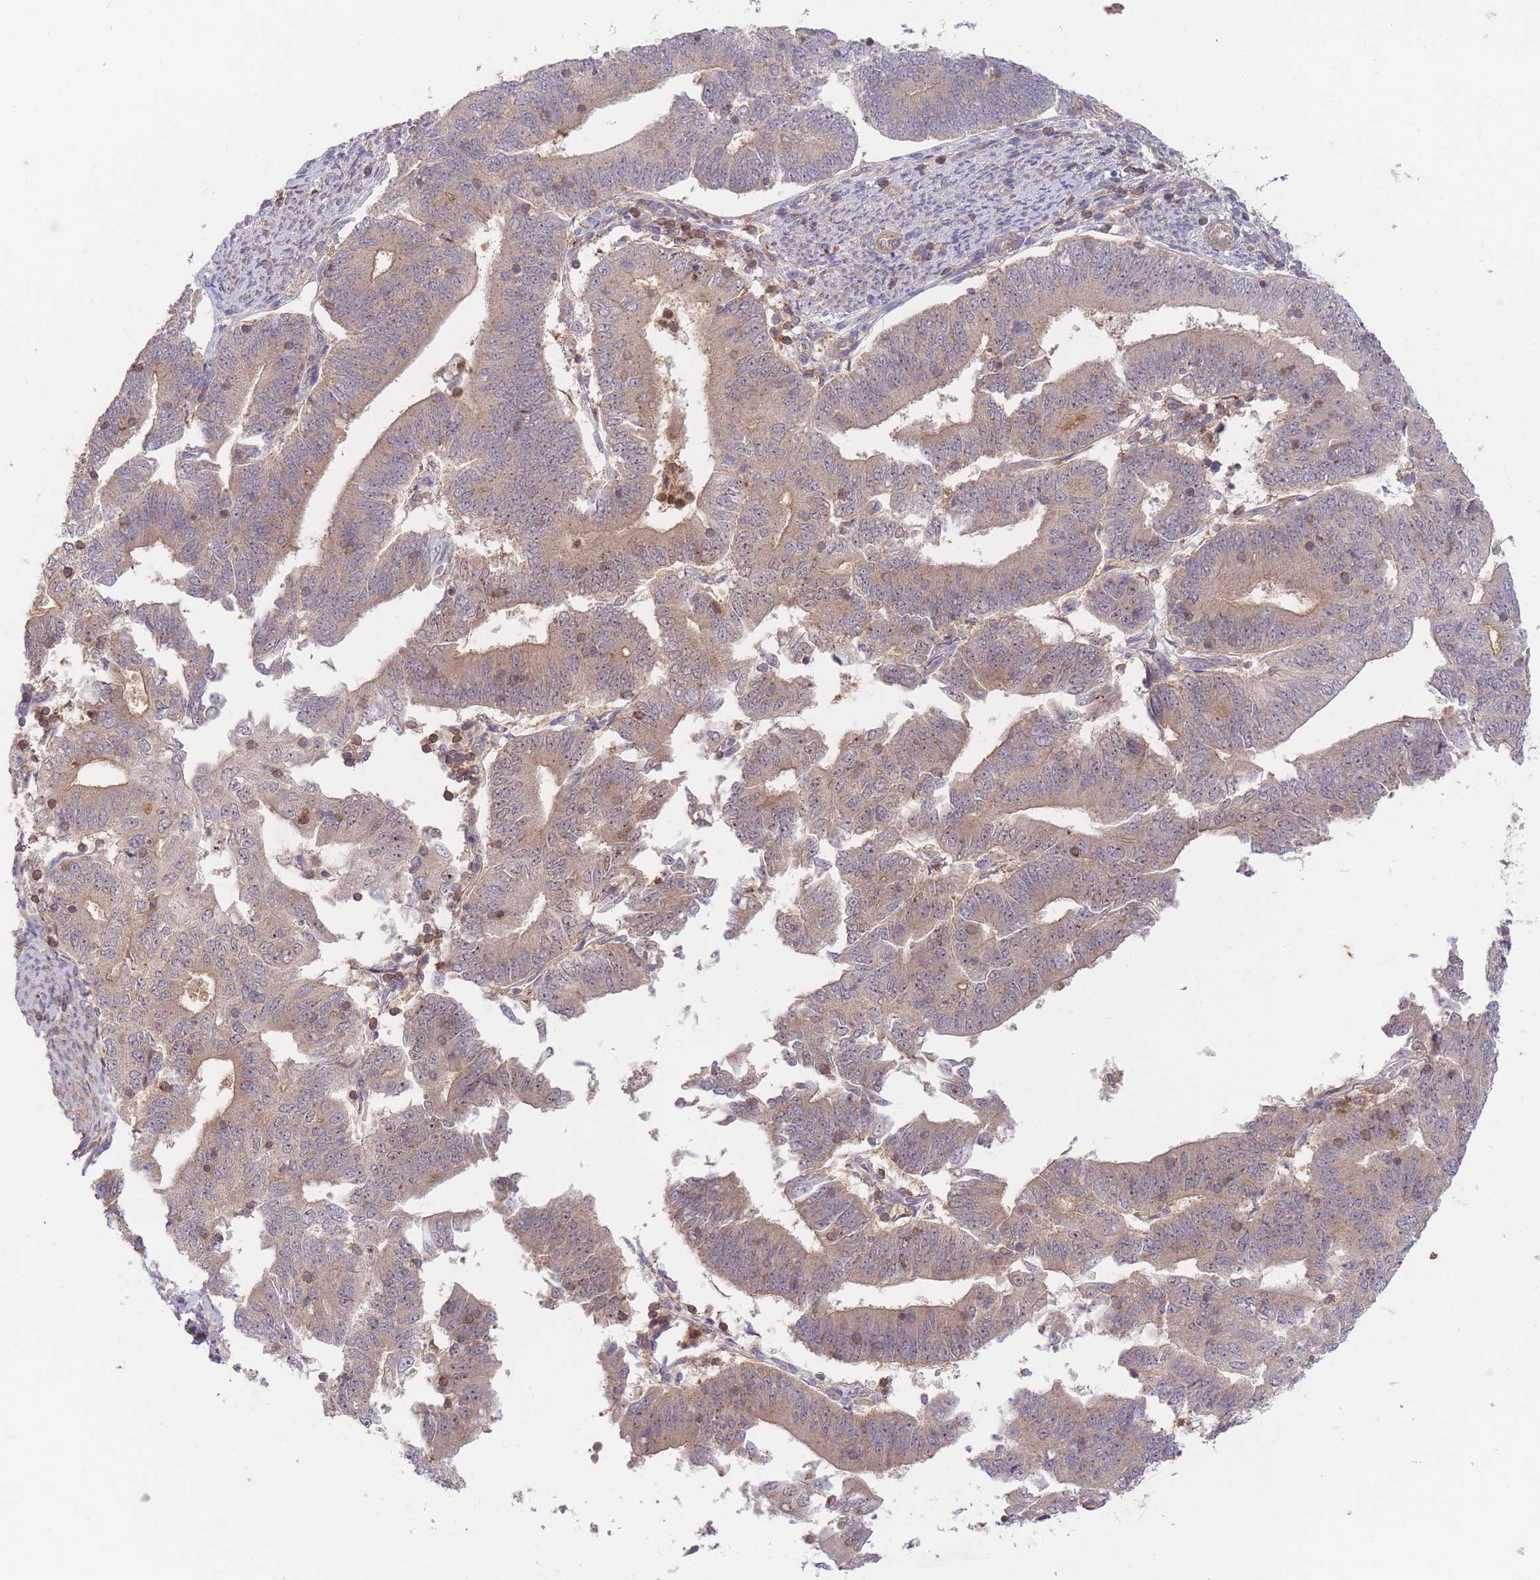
{"staining": {"intensity": "weak", "quantity": ">75%", "location": "cytoplasmic/membranous"}, "tissue": "endometrial cancer", "cell_type": "Tumor cells", "image_type": "cancer", "snomed": [{"axis": "morphology", "description": "Adenocarcinoma, NOS"}, {"axis": "topography", "description": "Endometrium"}], "caption": "Endometrial adenocarcinoma was stained to show a protein in brown. There is low levels of weak cytoplasmic/membranous positivity in approximately >75% of tumor cells.", "gene": "ST8SIA4", "patient": {"sex": "female", "age": 70}}